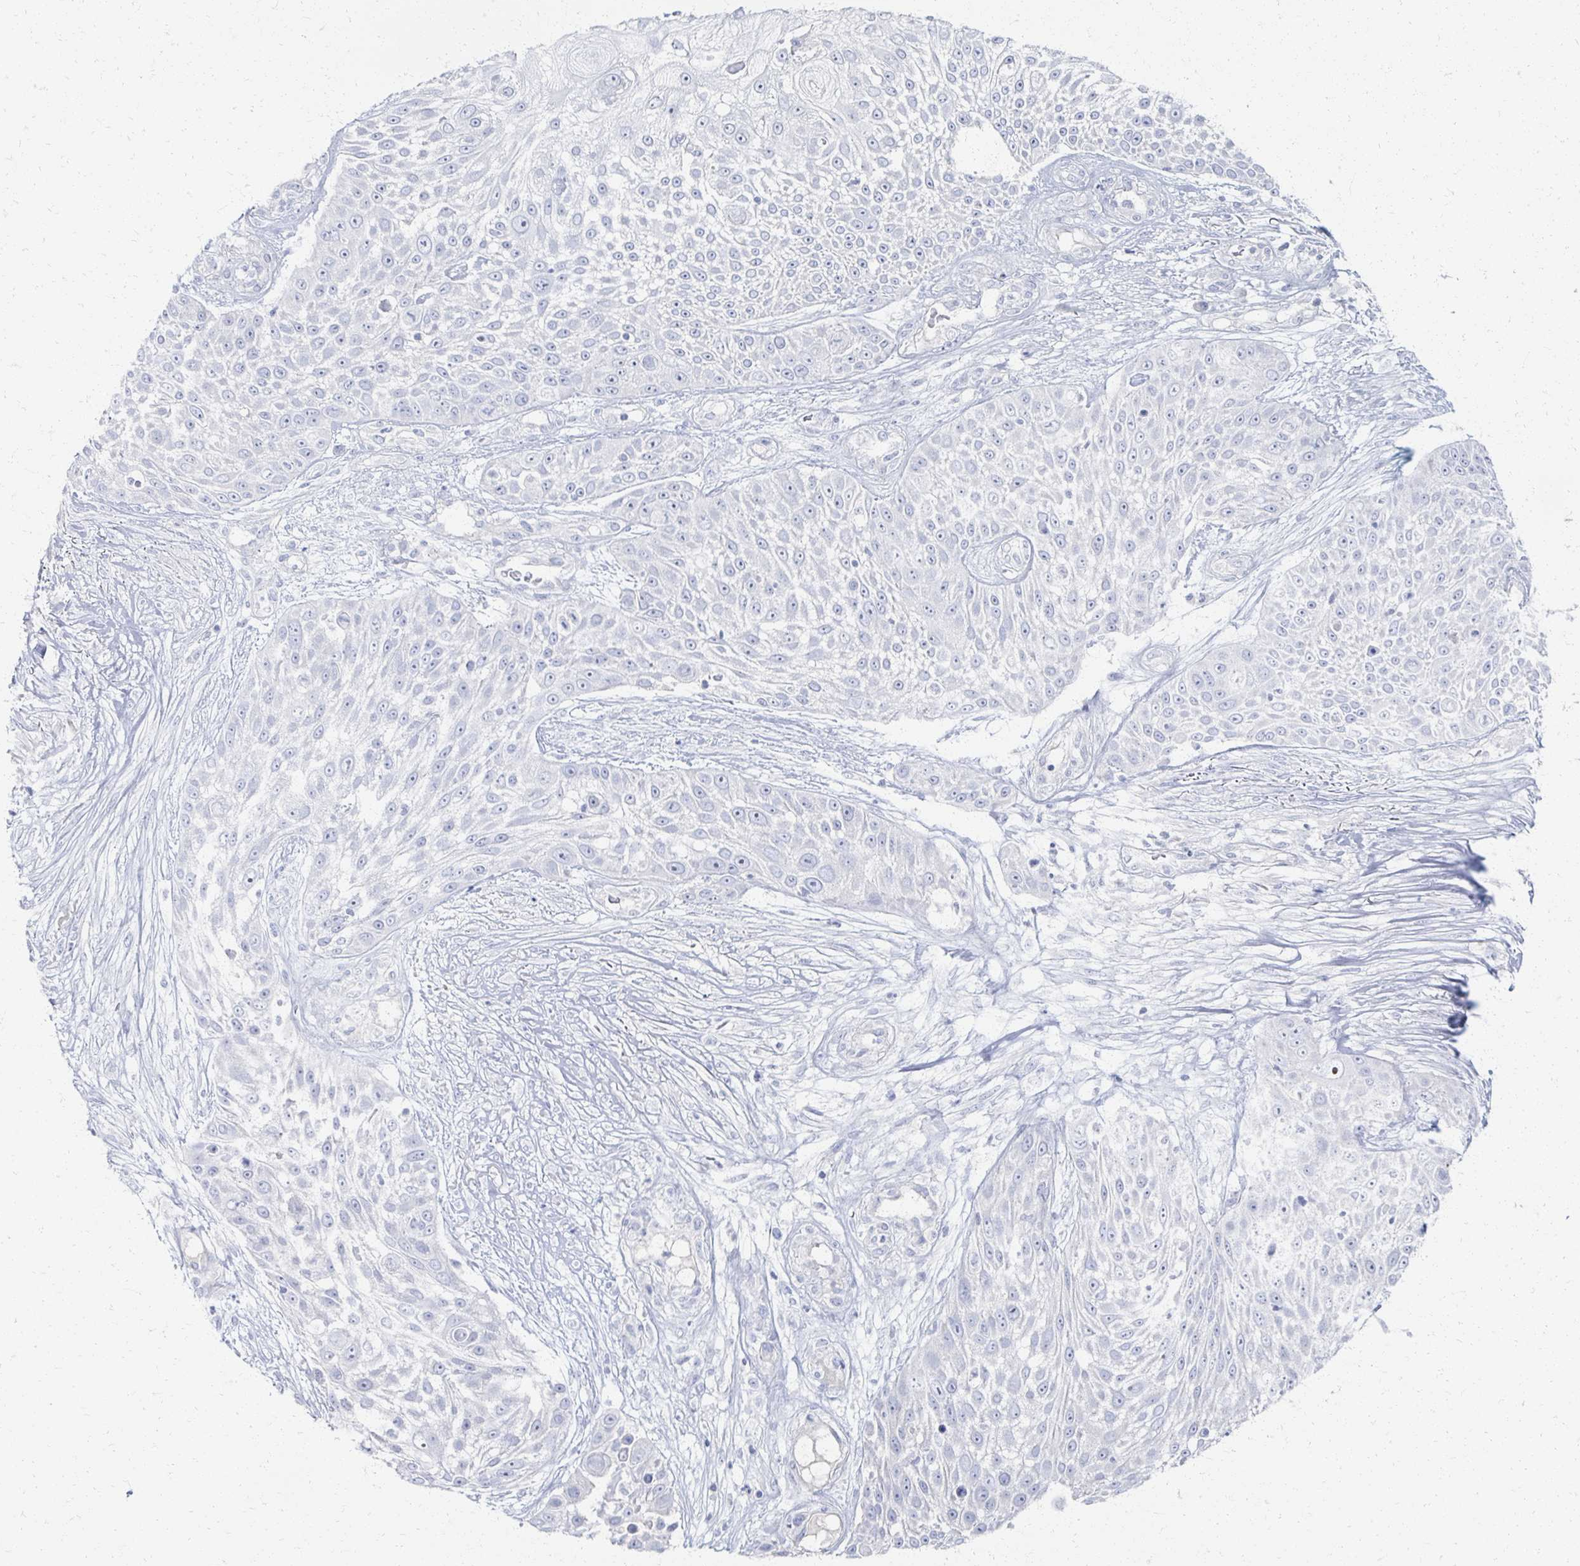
{"staining": {"intensity": "negative", "quantity": "none", "location": "none"}, "tissue": "skin cancer", "cell_type": "Tumor cells", "image_type": "cancer", "snomed": [{"axis": "morphology", "description": "Squamous cell carcinoma, NOS"}, {"axis": "topography", "description": "Skin"}], "caption": "Human skin squamous cell carcinoma stained for a protein using IHC displays no positivity in tumor cells.", "gene": "PRR20A", "patient": {"sex": "female", "age": 86}}